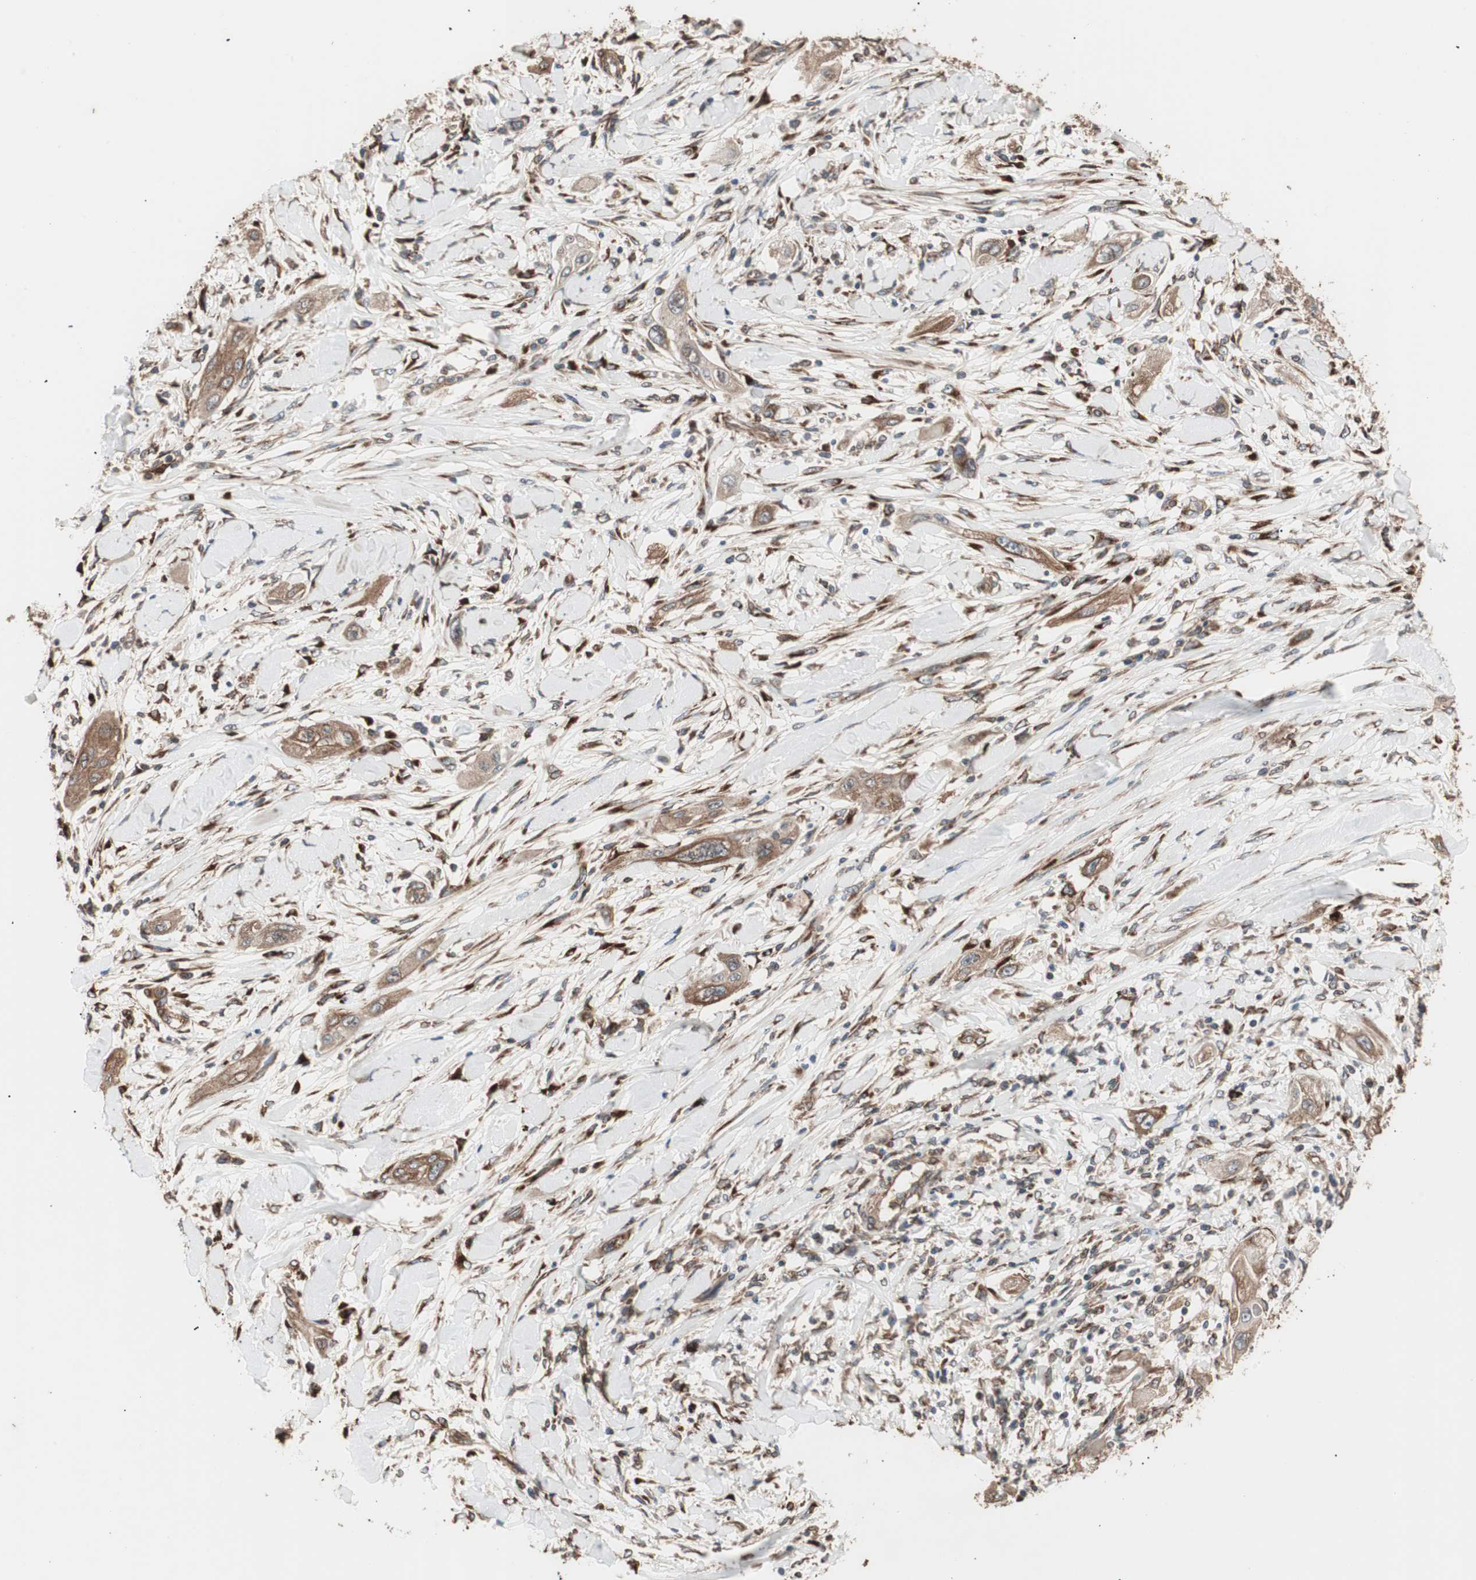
{"staining": {"intensity": "moderate", "quantity": ">75%", "location": "cytoplasmic/membranous"}, "tissue": "lung cancer", "cell_type": "Tumor cells", "image_type": "cancer", "snomed": [{"axis": "morphology", "description": "Squamous cell carcinoma, NOS"}, {"axis": "topography", "description": "Lung"}], "caption": "Moderate cytoplasmic/membranous positivity for a protein is appreciated in about >75% of tumor cells of squamous cell carcinoma (lung) using IHC.", "gene": "LZTS1", "patient": {"sex": "female", "age": 47}}